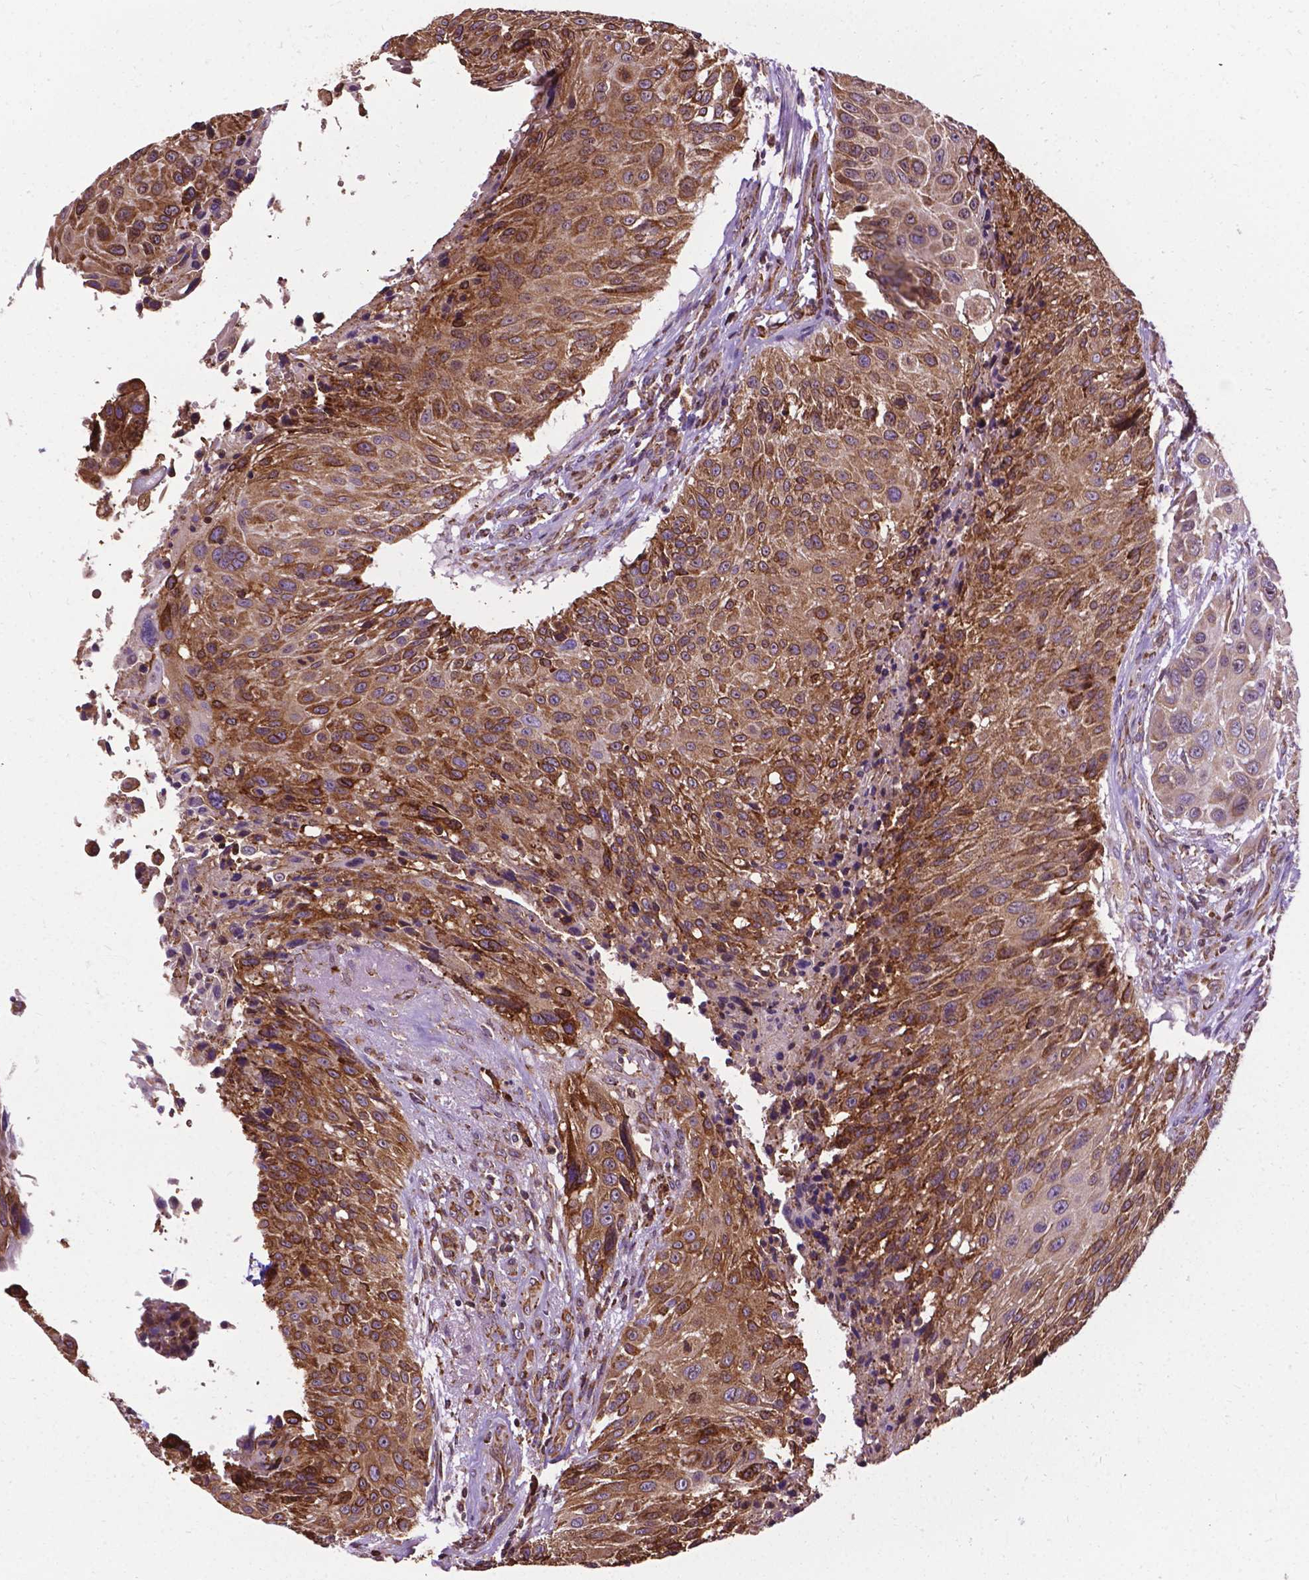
{"staining": {"intensity": "moderate", "quantity": ">75%", "location": "cytoplasmic/membranous"}, "tissue": "urothelial cancer", "cell_type": "Tumor cells", "image_type": "cancer", "snomed": [{"axis": "morphology", "description": "Urothelial carcinoma, NOS"}, {"axis": "topography", "description": "Urinary bladder"}], "caption": "Human urothelial cancer stained with a brown dye exhibits moderate cytoplasmic/membranous positive positivity in approximately >75% of tumor cells.", "gene": "GANAB", "patient": {"sex": "male", "age": 55}}